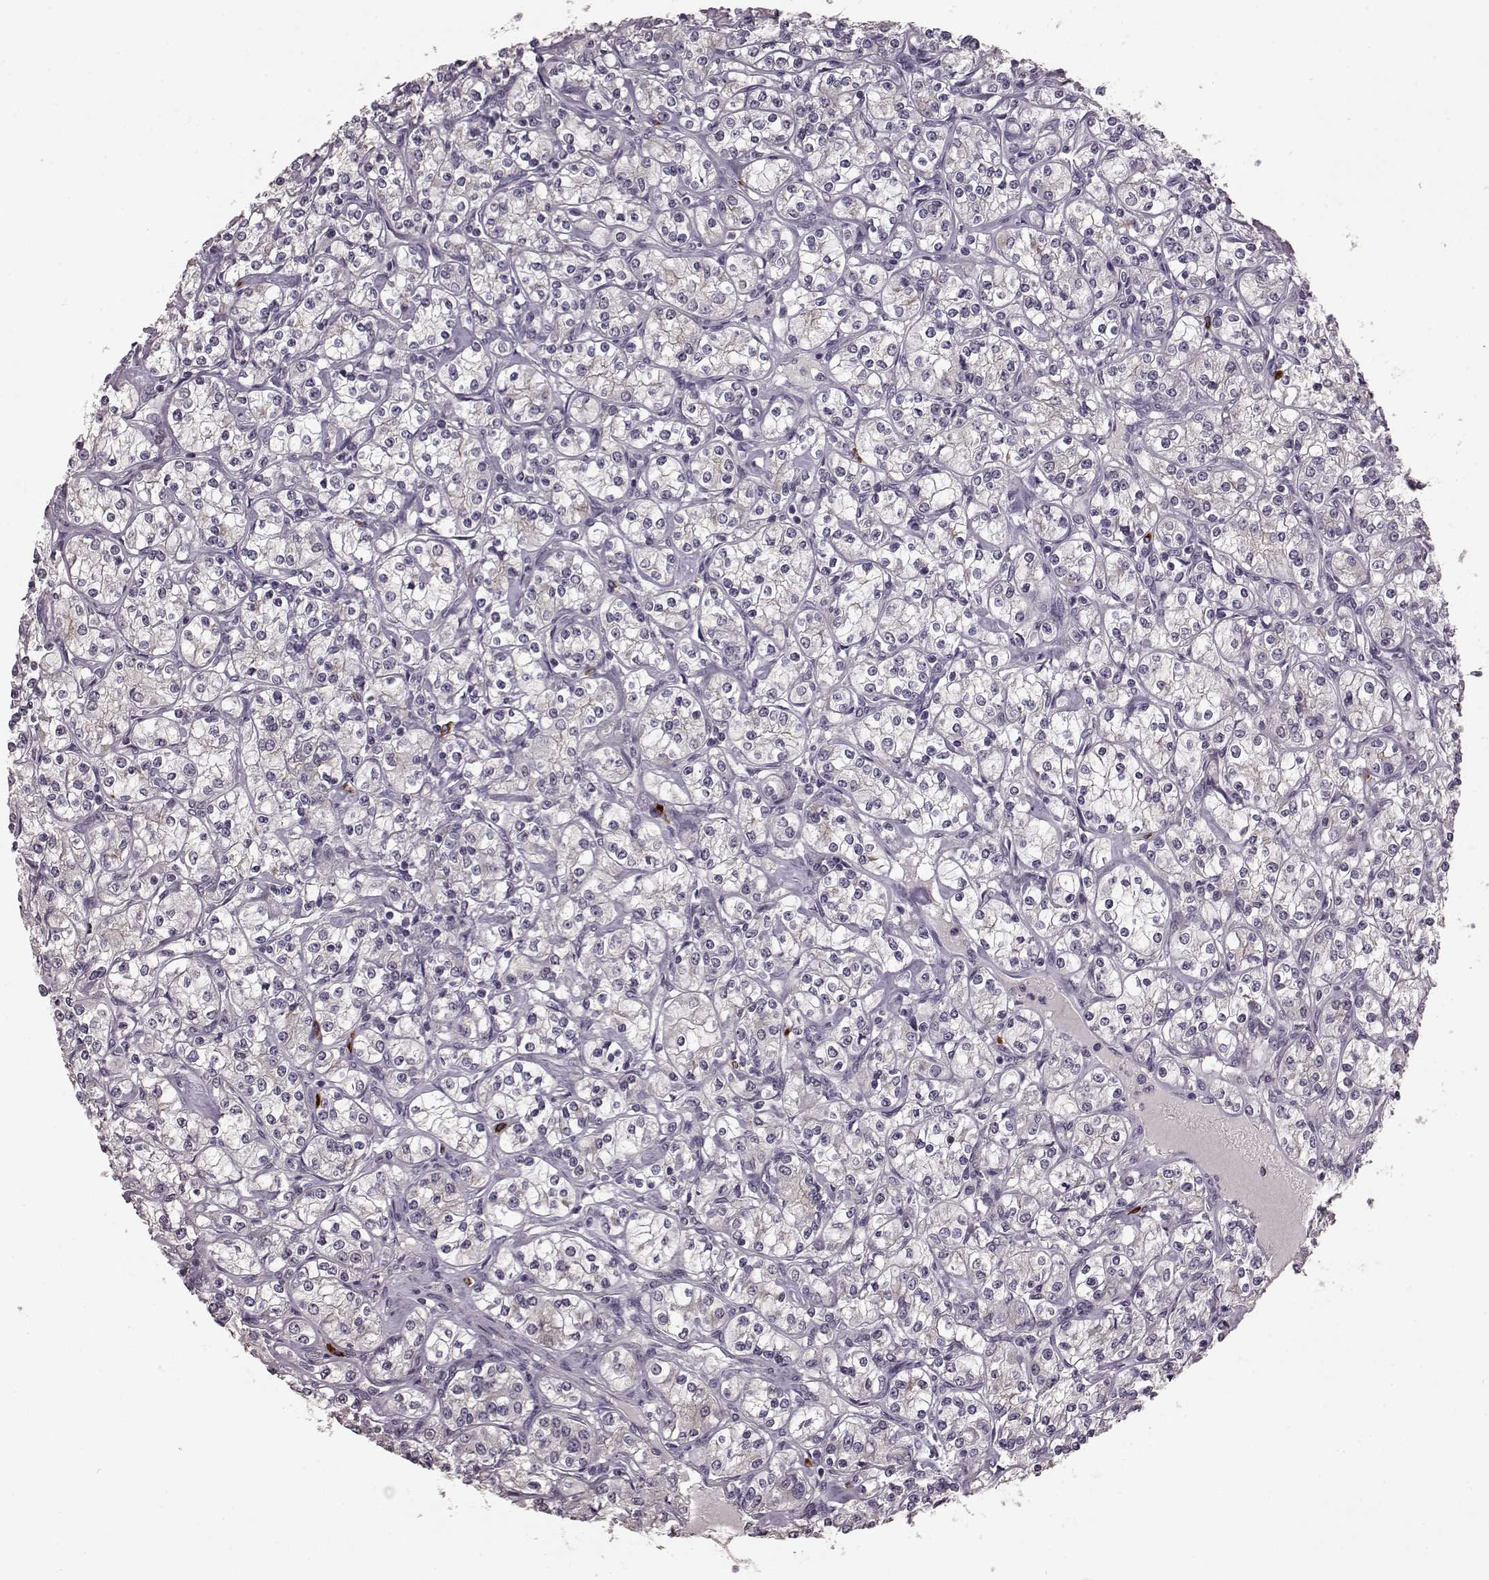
{"staining": {"intensity": "moderate", "quantity": "<25%", "location": "cytoplasmic/membranous"}, "tissue": "renal cancer", "cell_type": "Tumor cells", "image_type": "cancer", "snomed": [{"axis": "morphology", "description": "Adenocarcinoma, NOS"}, {"axis": "topography", "description": "Kidney"}], "caption": "The image reveals immunohistochemical staining of adenocarcinoma (renal). There is moderate cytoplasmic/membranous staining is appreciated in about <25% of tumor cells.", "gene": "SLC52A3", "patient": {"sex": "male", "age": 77}}